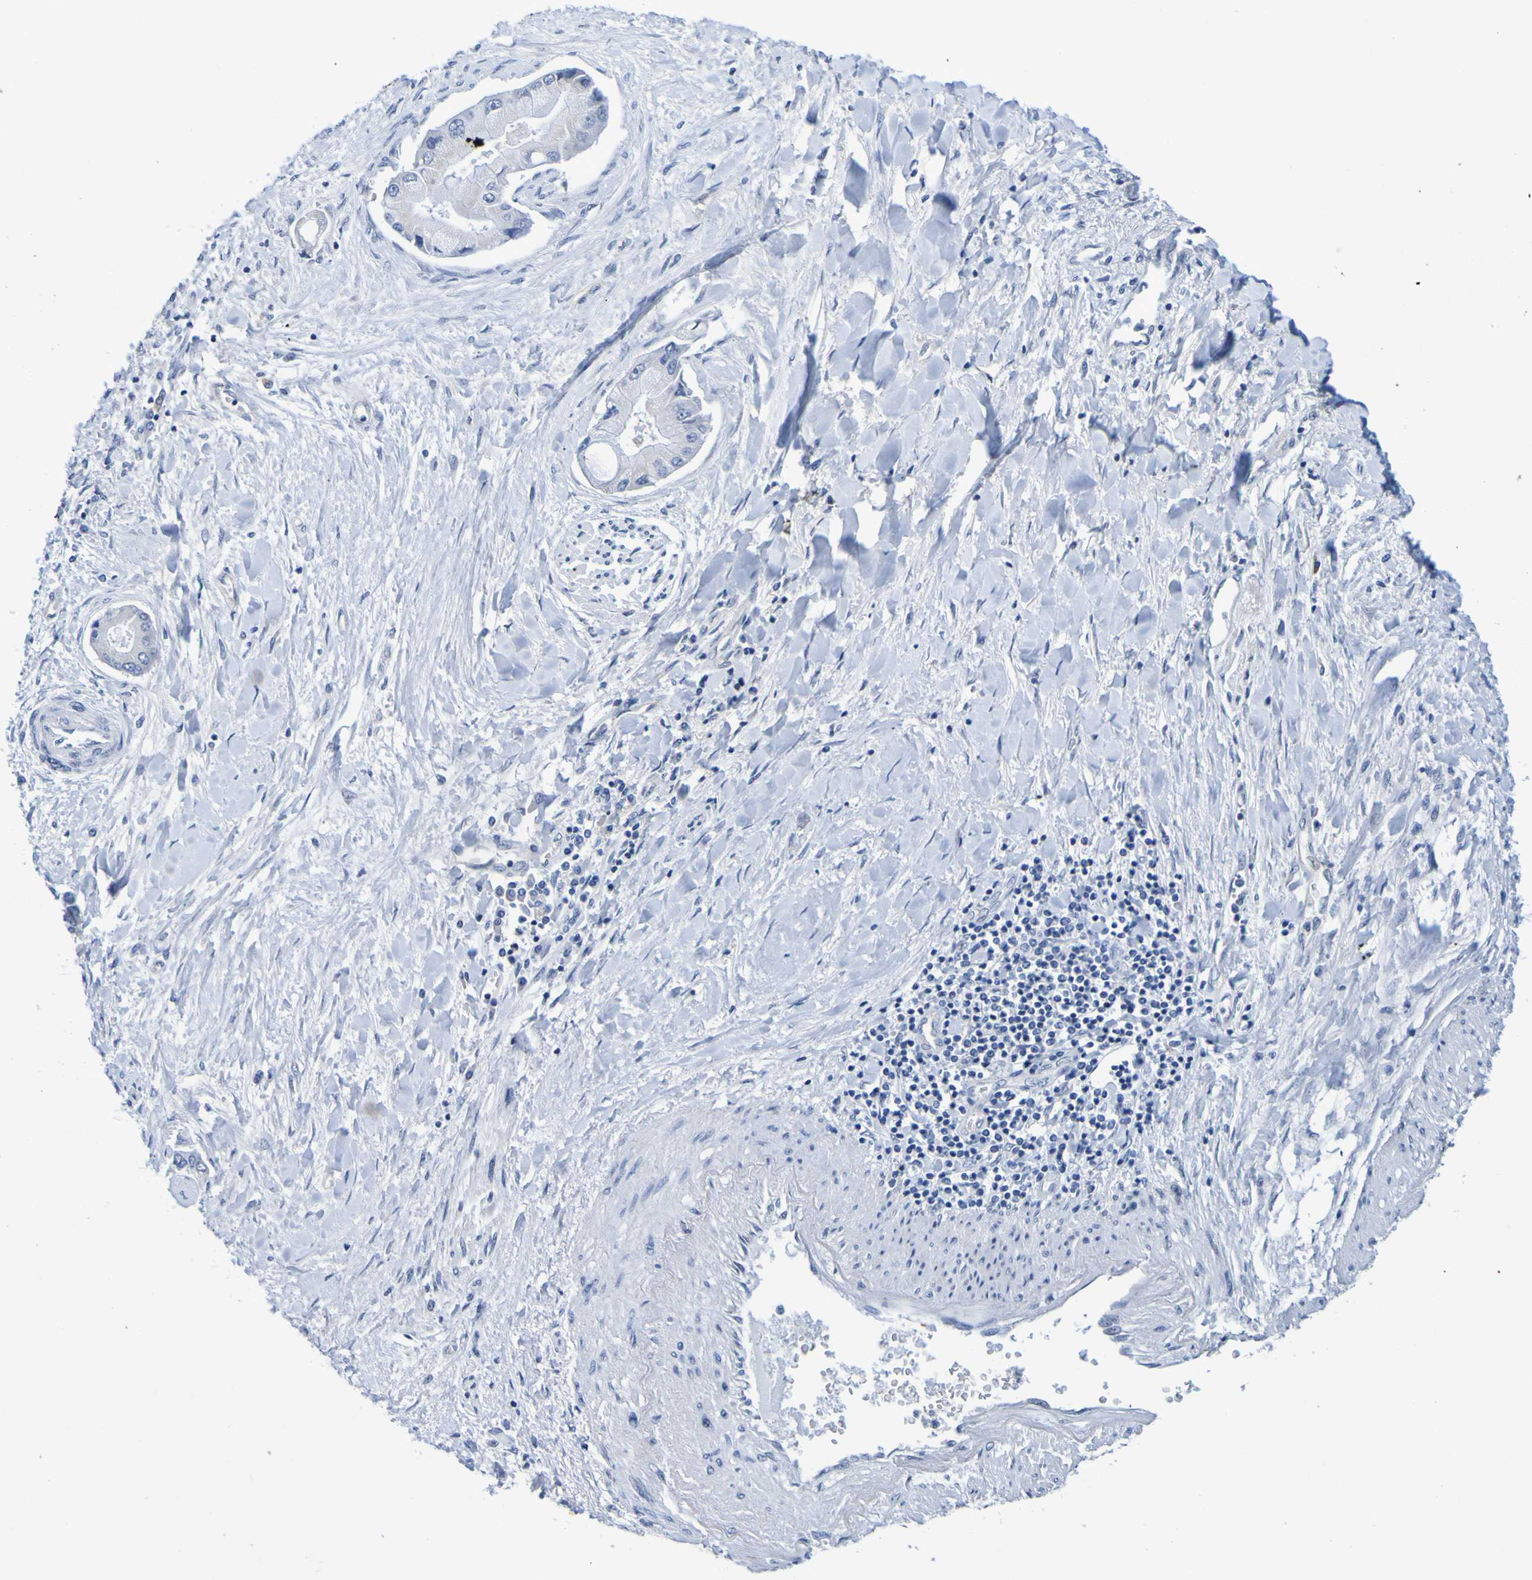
{"staining": {"intensity": "negative", "quantity": "none", "location": "none"}, "tissue": "liver cancer", "cell_type": "Tumor cells", "image_type": "cancer", "snomed": [{"axis": "morphology", "description": "Cholangiocarcinoma"}, {"axis": "topography", "description": "Liver"}], "caption": "A micrograph of human cholangiocarcinoma (liver) is negative for staining in tumor cells. (Immunohistochemistry, brightfield microscopy, high magnification).", "gene": "VMA21", "patient": {"sex": "male", "age": 50}}